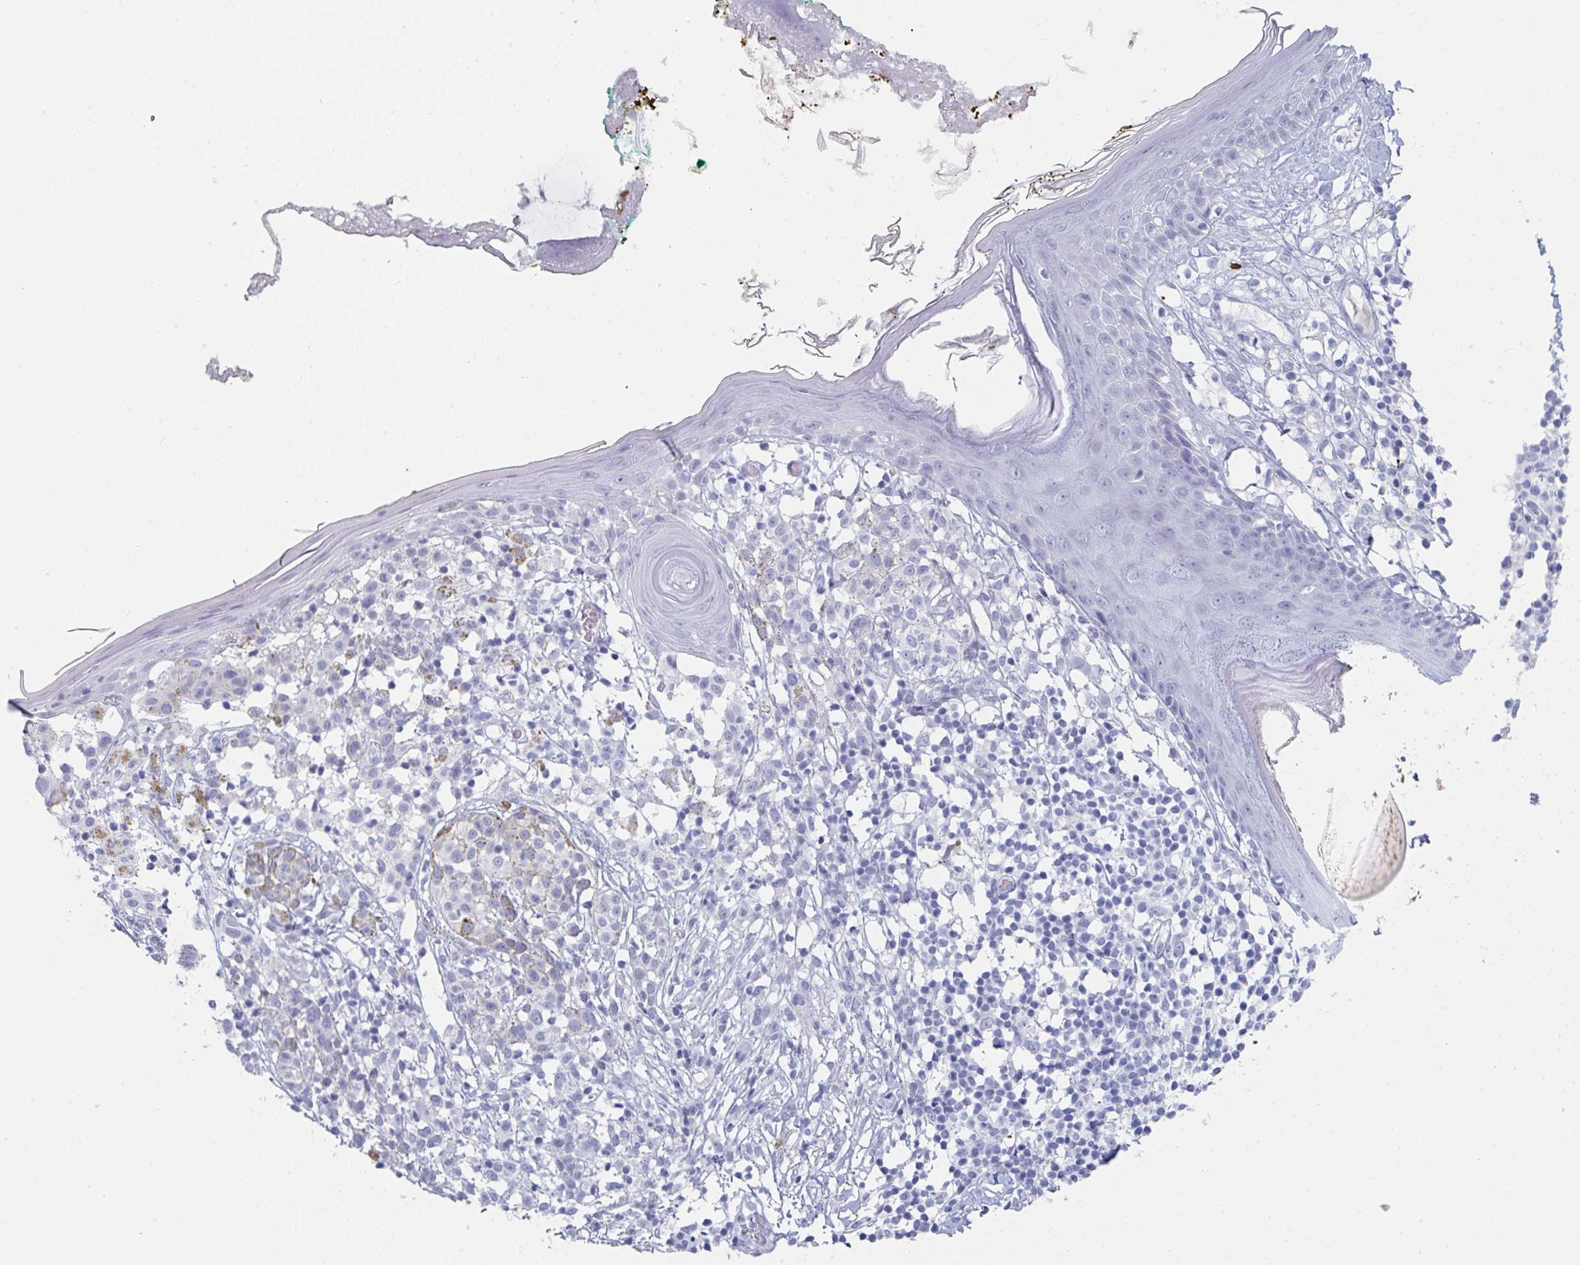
{"staining": {"intensity": "negative", "quantity": "none", "location": "none"}, "tissue": "skin", "cell_type": "Fibroblasts", "image_type": "normal", "snomed": [{"axis": "morphology", "description": "Normal tissue, NOS"}, {"axis": "topography", "description": "Skin"}], "caption": "The micrograph shows no significant positivity in fibroblasts of skin.", "gene": "RUBCN", "patient": {"sex": "female", "age": 34}}